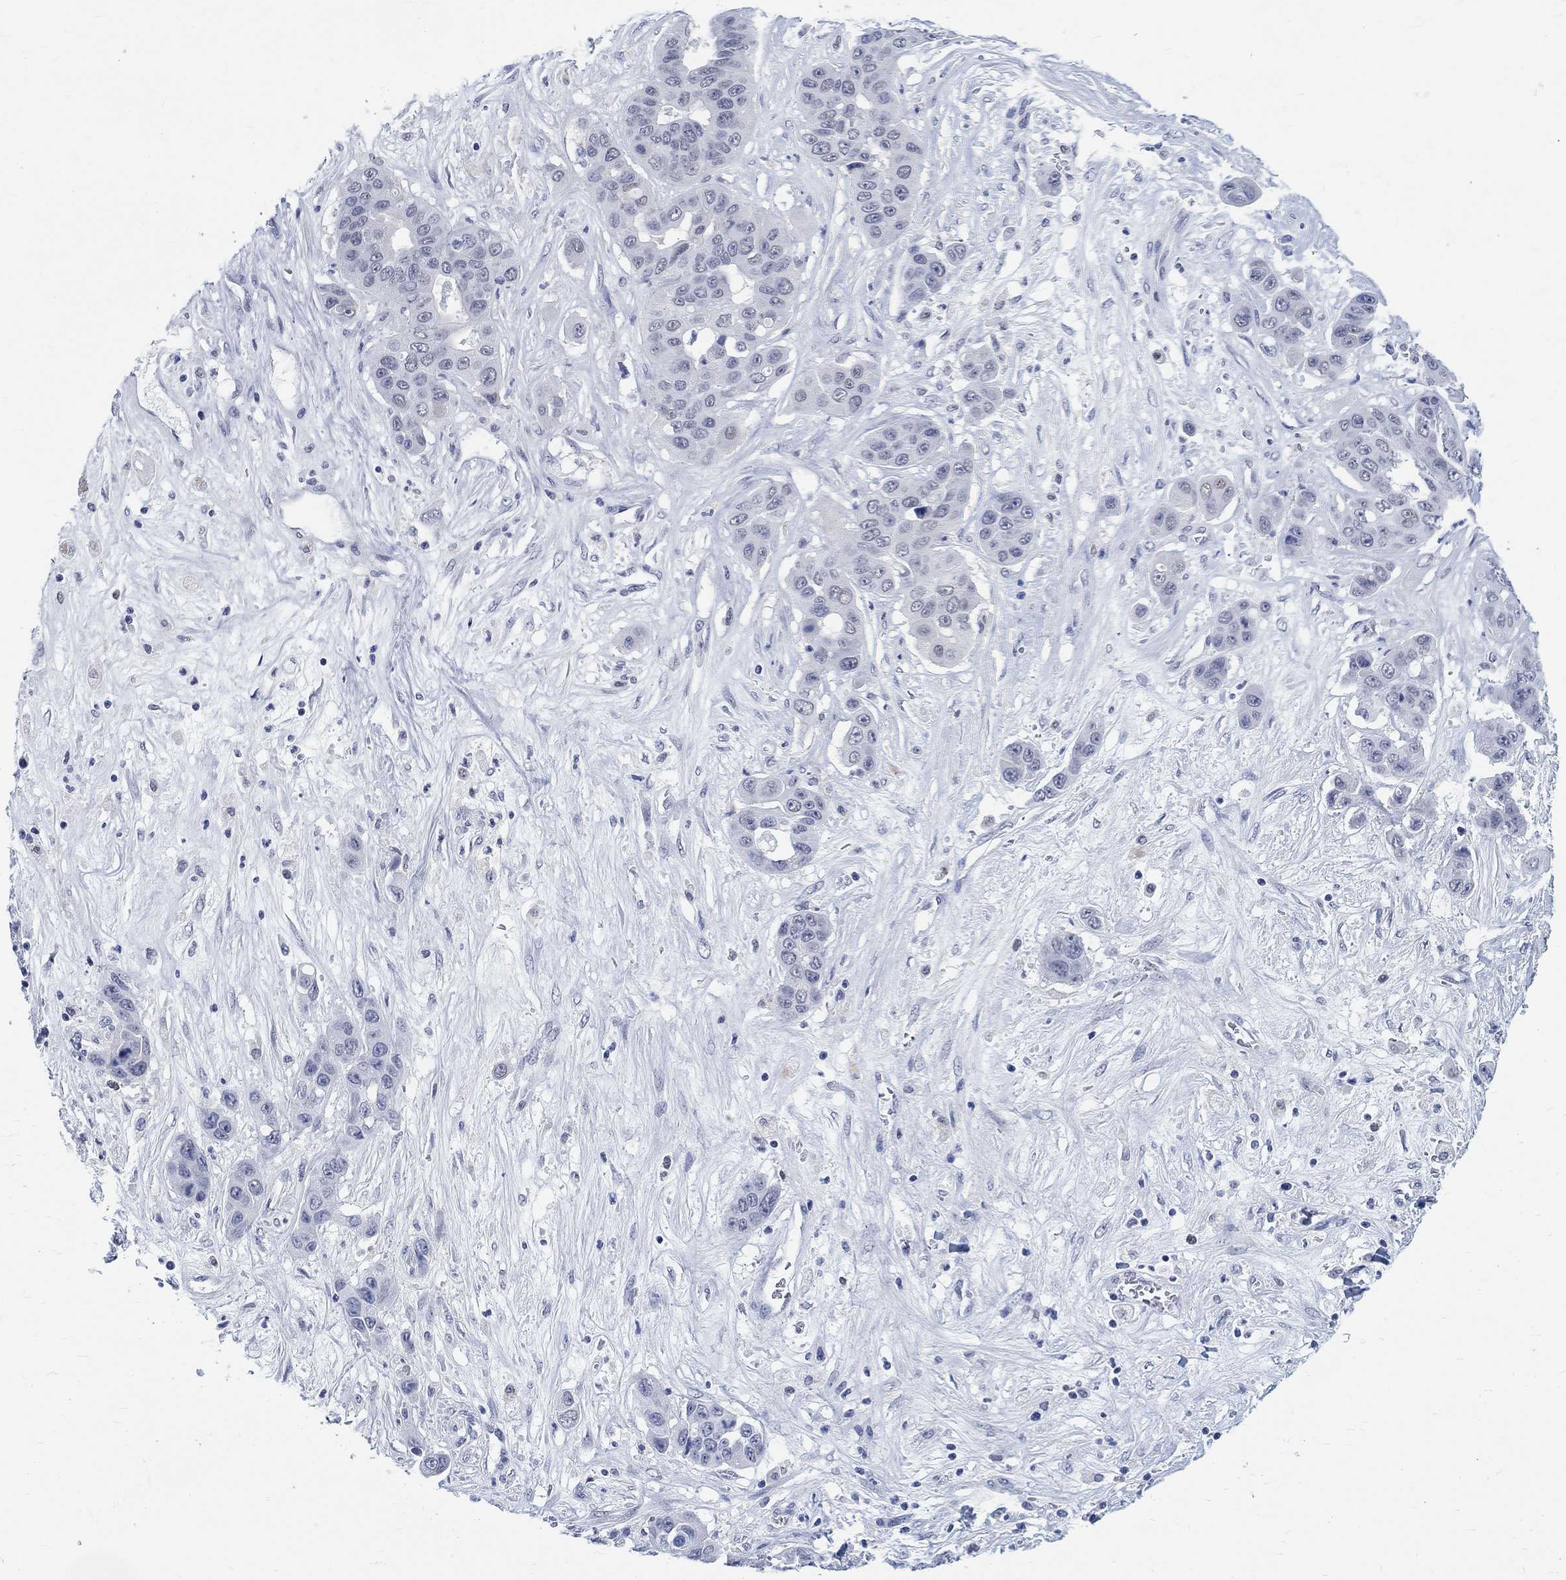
{"staining": {"intensity": "negative", "quantity": "none", "location": "none"}, "tissue": "liver cancer", "cell_type": "Tumor cells", "image_type": "cancer", "snomed": [{"axis": "morphology", "description": "Cholangiocarcinoma"}, {"axis": "topography", "description": "Liver"}], "caption": "Immunohistochemistry image of neoplastic tissue: liver cancer (cholangiocarcinoma) stained with DAB (3,3'-diaminobenzidine) displays no significant protein expression in tumor cells. (DAB immunohistochemistry (IHC) with hematoxylin counter stain).", "gene": "ANKS1B", "patient": {"sex": "female", "age": 52}}